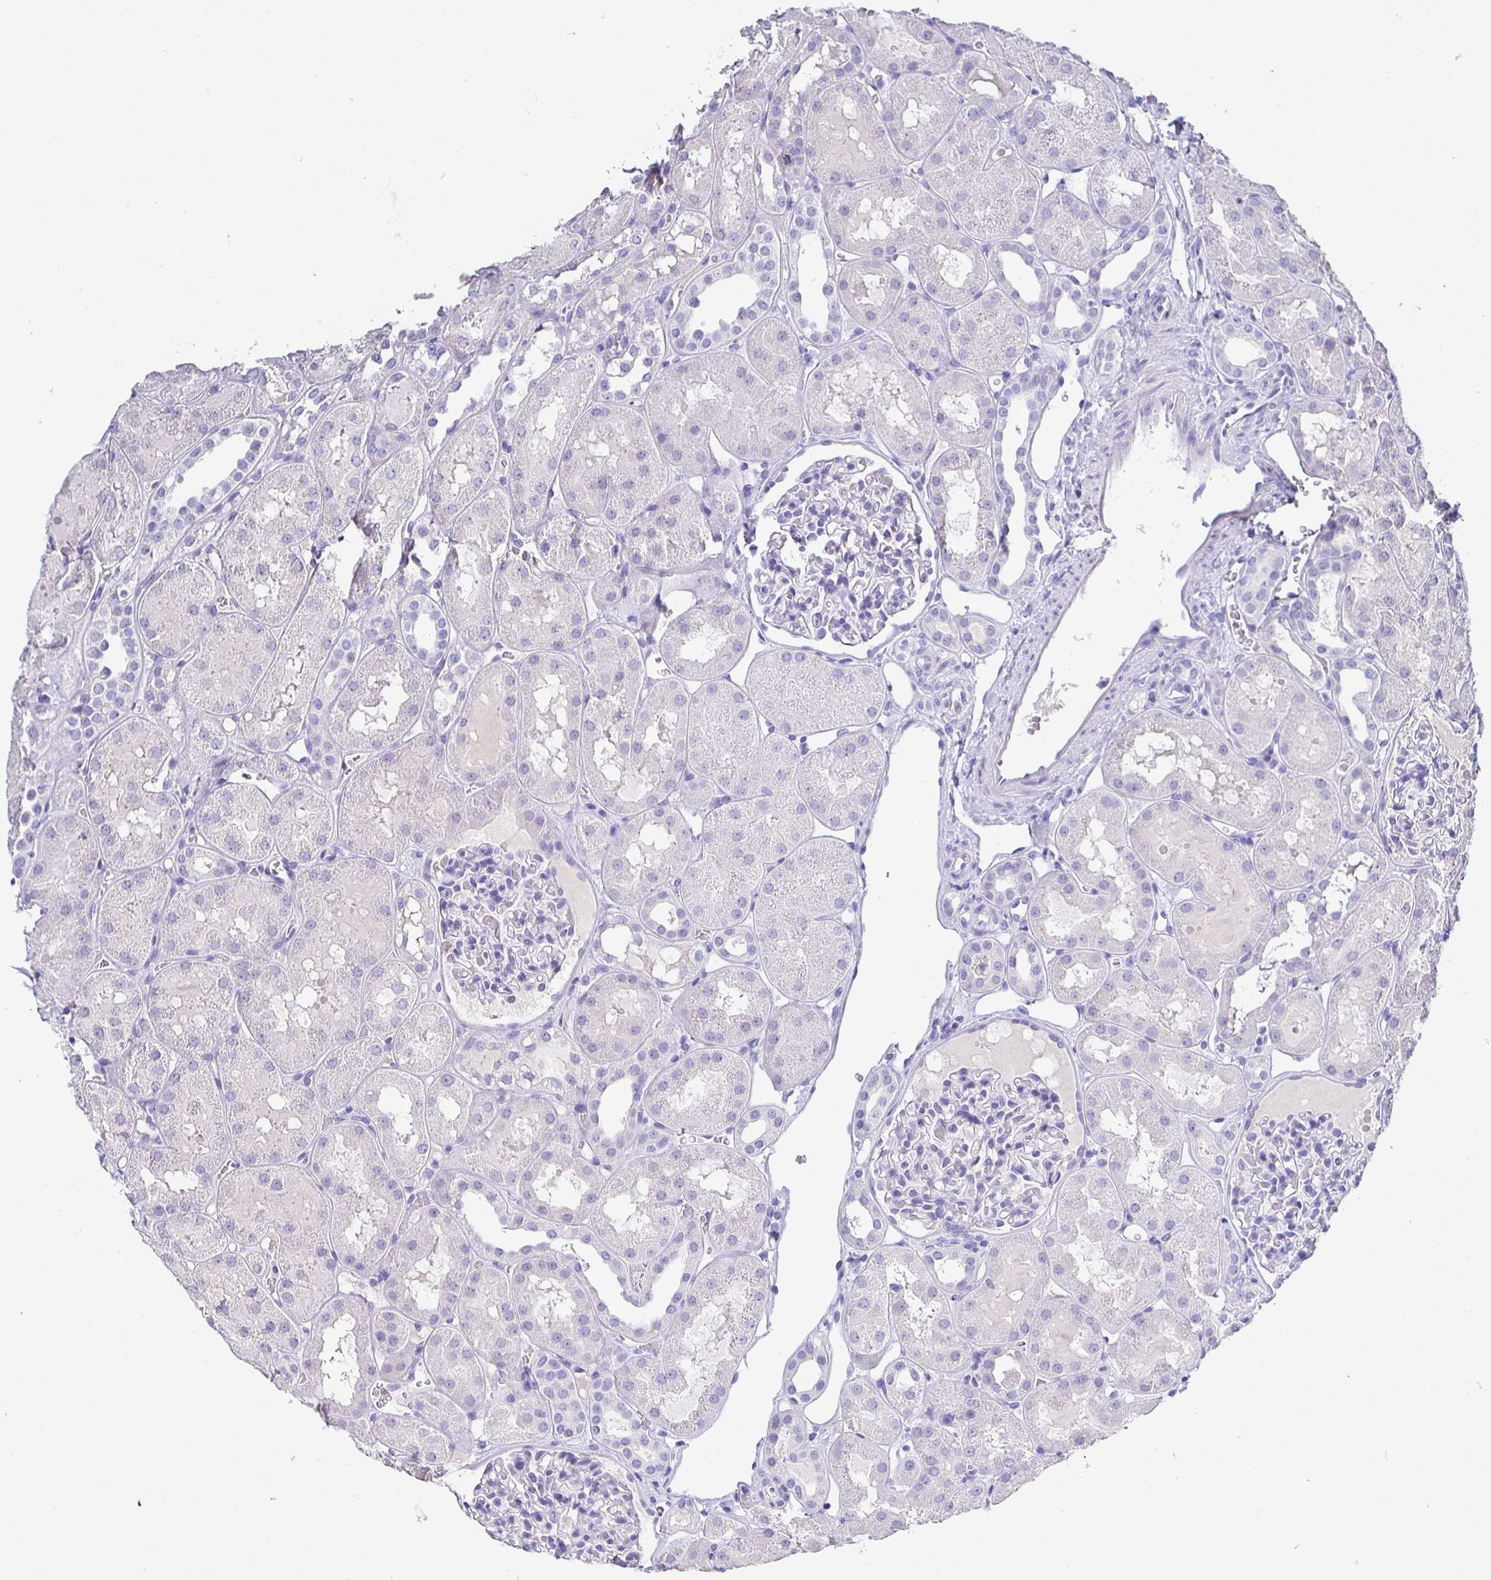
{"staining": {"intensity": "negative", "quantity": "none", "location": "none"}, "tissue": "kidney", "cell_type": "Cells in glomeruli", "image_type": "normal", "snomed": [{"axis": "morphology", "description": "Normal tissue, NOS"}, {"axis": "topography", "description": "Kidney"}, {"axis": "topography", "description": "Urinary bladder"}], "caption": "Immunohistochemical staining of benign human kidney displays no significant expression in cells in glomeruli. The staining is performed using DAB (3,3'-diaminobenzidine) brown chromogen with nuclei counter-stained in using hematoxylin.", "gene": "TMEM241", "patient": {"sex": "male", "age": 16}}